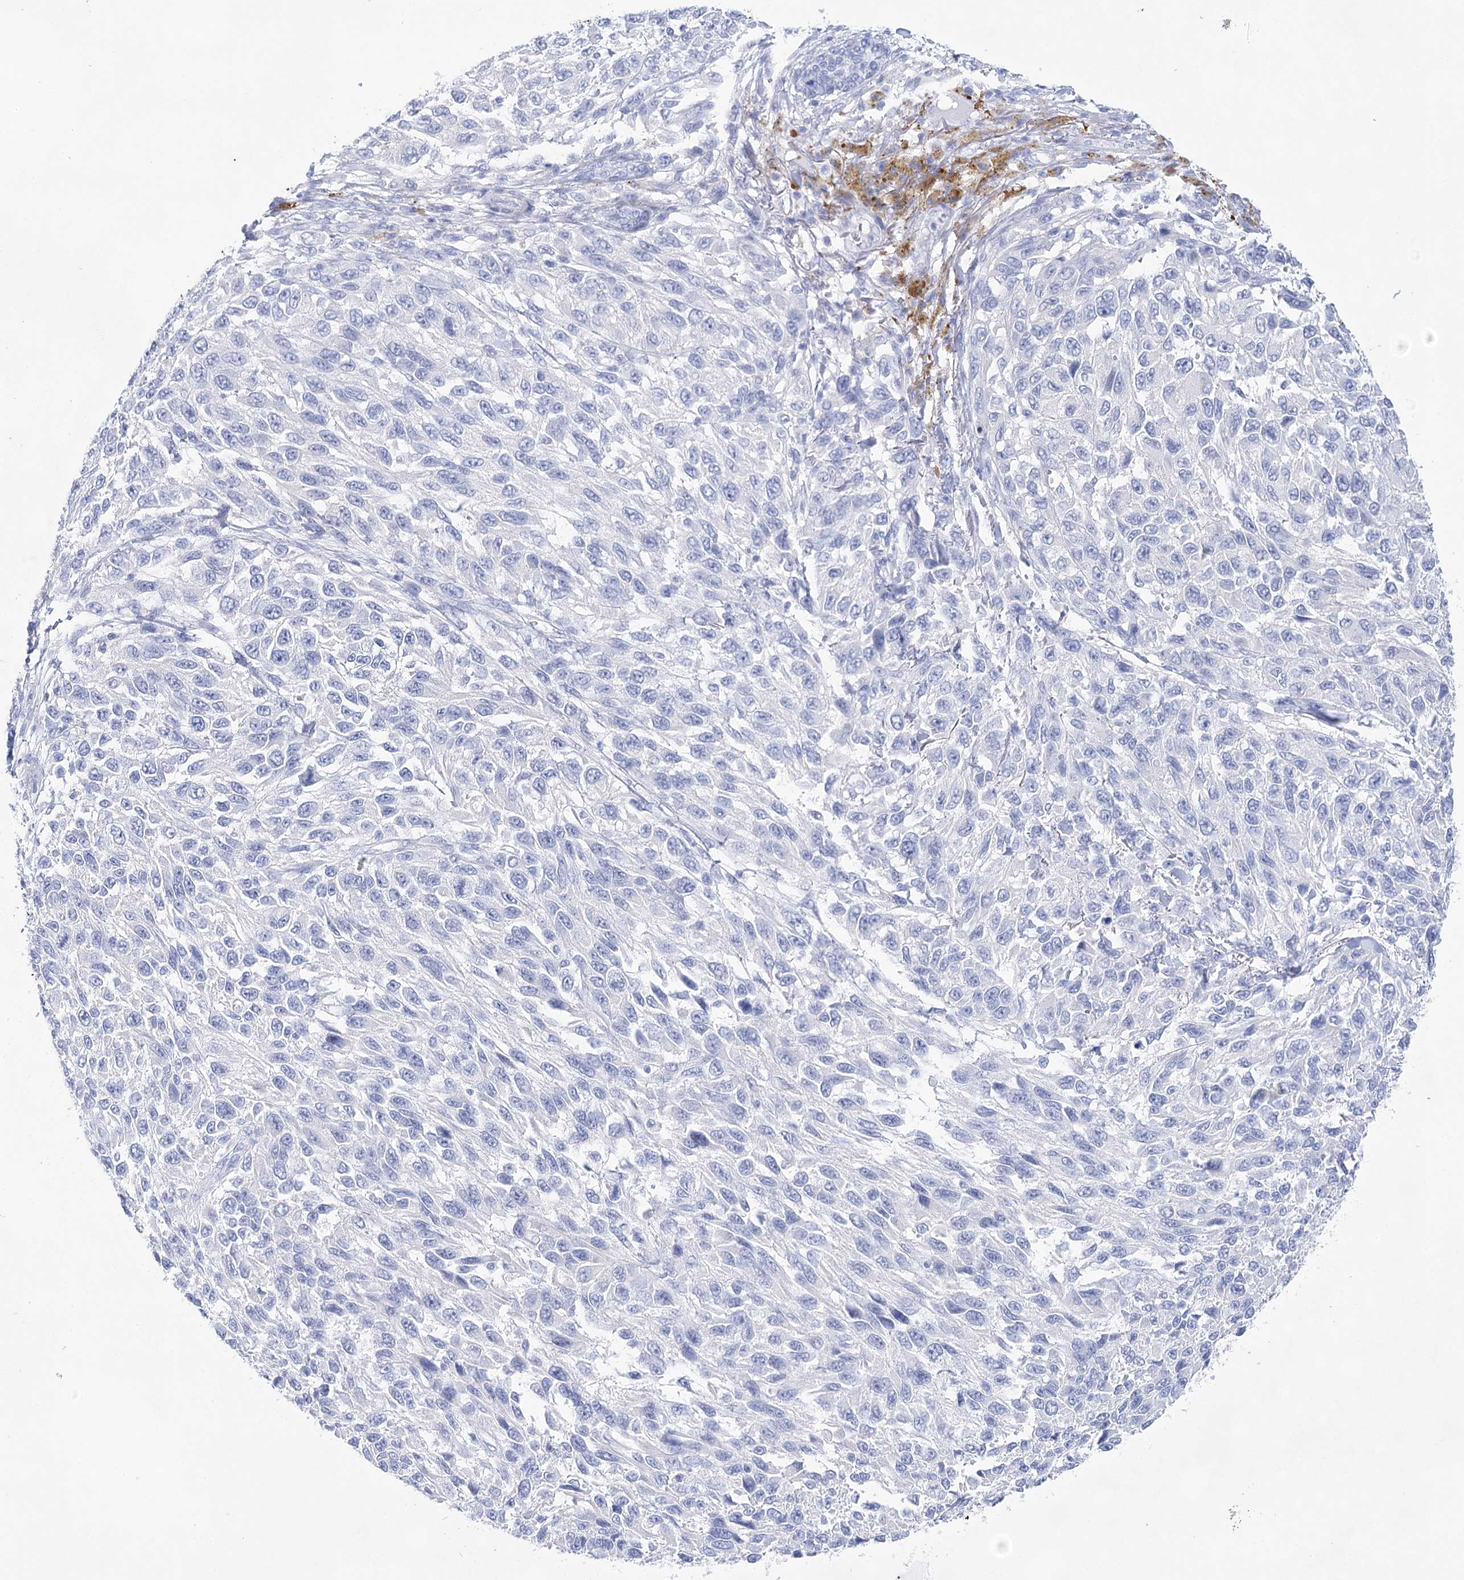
{"staining": {"intensity": "negative", "quantity": "none", "location": "none"}, "tissue": "melanoma", "cell_type": "Tumor cells", "image_type": "cancer", "snomed": [{"axis": "morphology", "description": "Malignant melanoma, NOS"}, {"axis": "topography", "description": "Skin"}], "caption": "This is an immunohistochemistry (IHC) micrograph of human malignant melanoma. There is no staining in tumor cells.", "gene": "LALBA", "patient": {"sex": "female", "age": 96}}